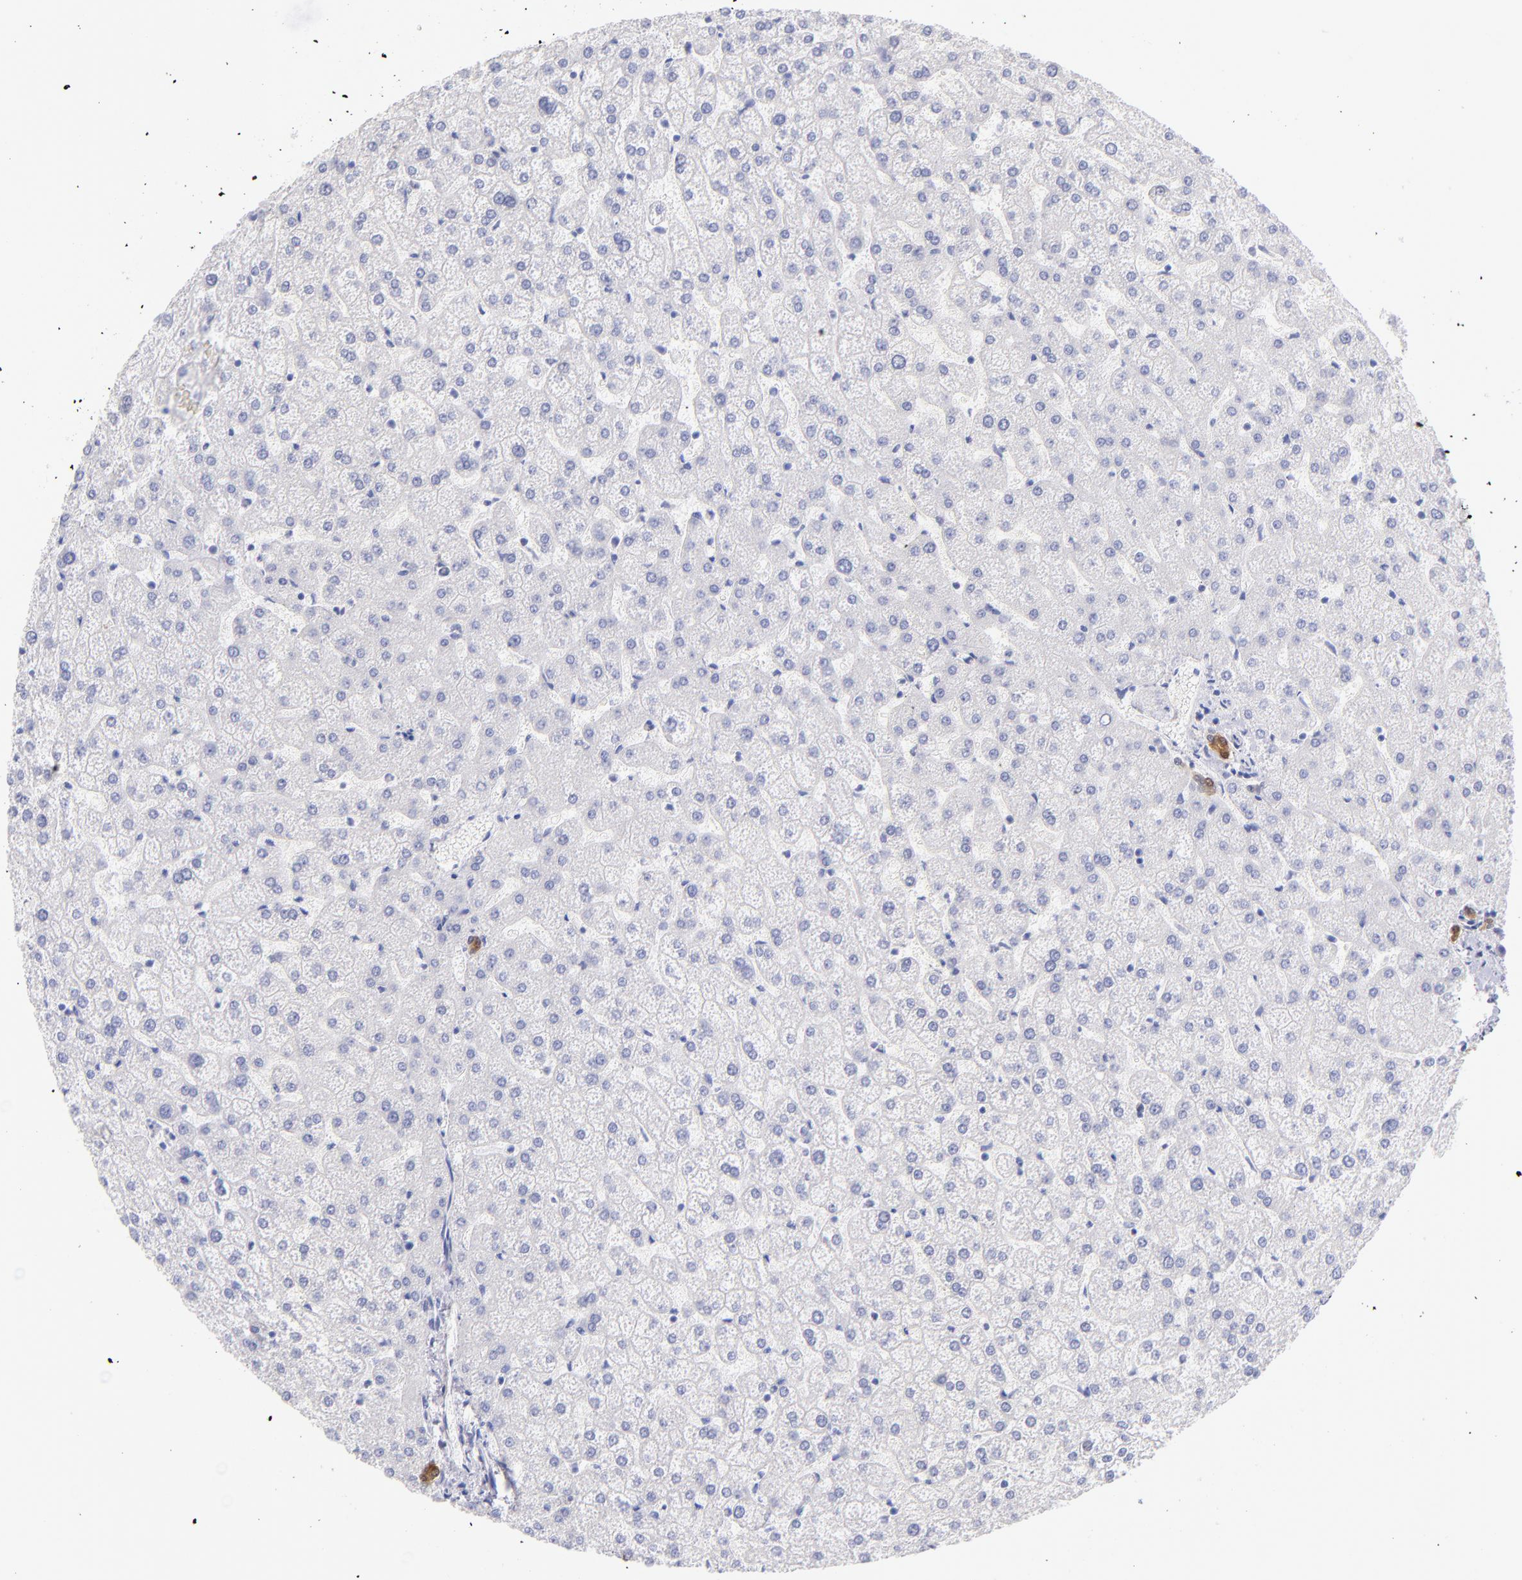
{"staining": {"intensity": "moderate", "quantity": ">75%", "location": "cytoplasmic/membranous"}, "tissue": "liver", "cell_type": "Cholangiocytes", "image_type": "normal", "snomed": [{"axis": "morphology", "description": "Normal tissue, NOS"}, {"axis": "topography", "description": "Liver"}], "caption": "Immunohistochemical staining of unremarkable liver reveals medium levels of moderate cytoplasmic/membranous expression in about >75% of cholangiocytes. Nuclei are stained in blue.", "gene": "SCGN", "patient": {"sex": "female", "age": 32}}